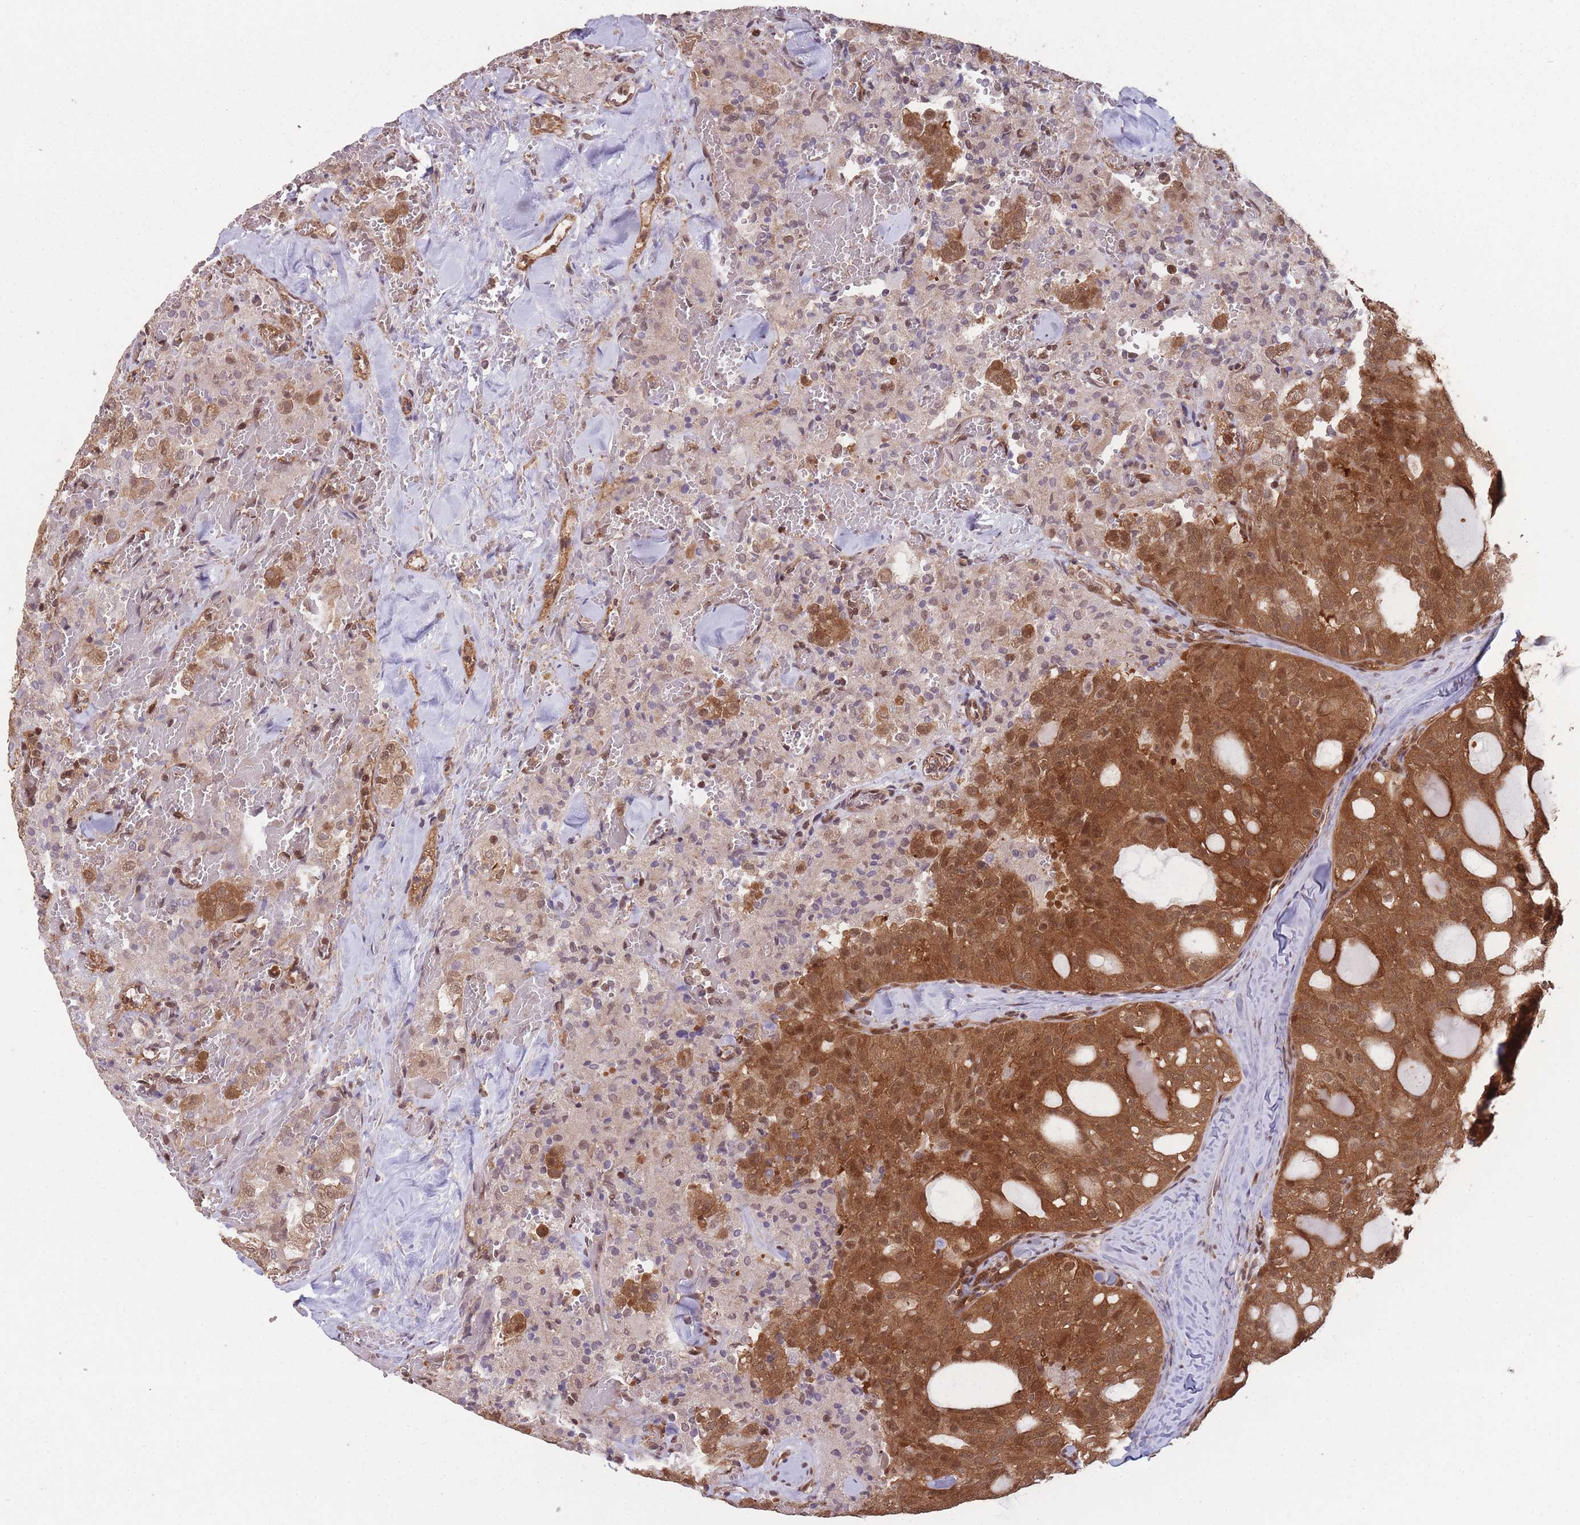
{"staining": {"intensity": "moderate", "quantity": ">75%", "location": "cytoplasmic/membranous,nuclear"}, "tissue": "thyroid cancer", "cell_type": "Tumor cells", "image_type": "cancer", "snomed": [{"axis": "morphology", "description": "Follicular adenoma carcinoma, NOS"}, {"axis": "topography", "description": "Thyroid gland"}], "caption": "Follicular adenoma carcinoma (thyroid) stained for a protein (brown) displays moderate cytoplasmic/membranous and nuclear positive positivity in approximately >75% of tumor cells.", "gene": "PPP6R3", "patient": {"sex": "male", "age": 75}}